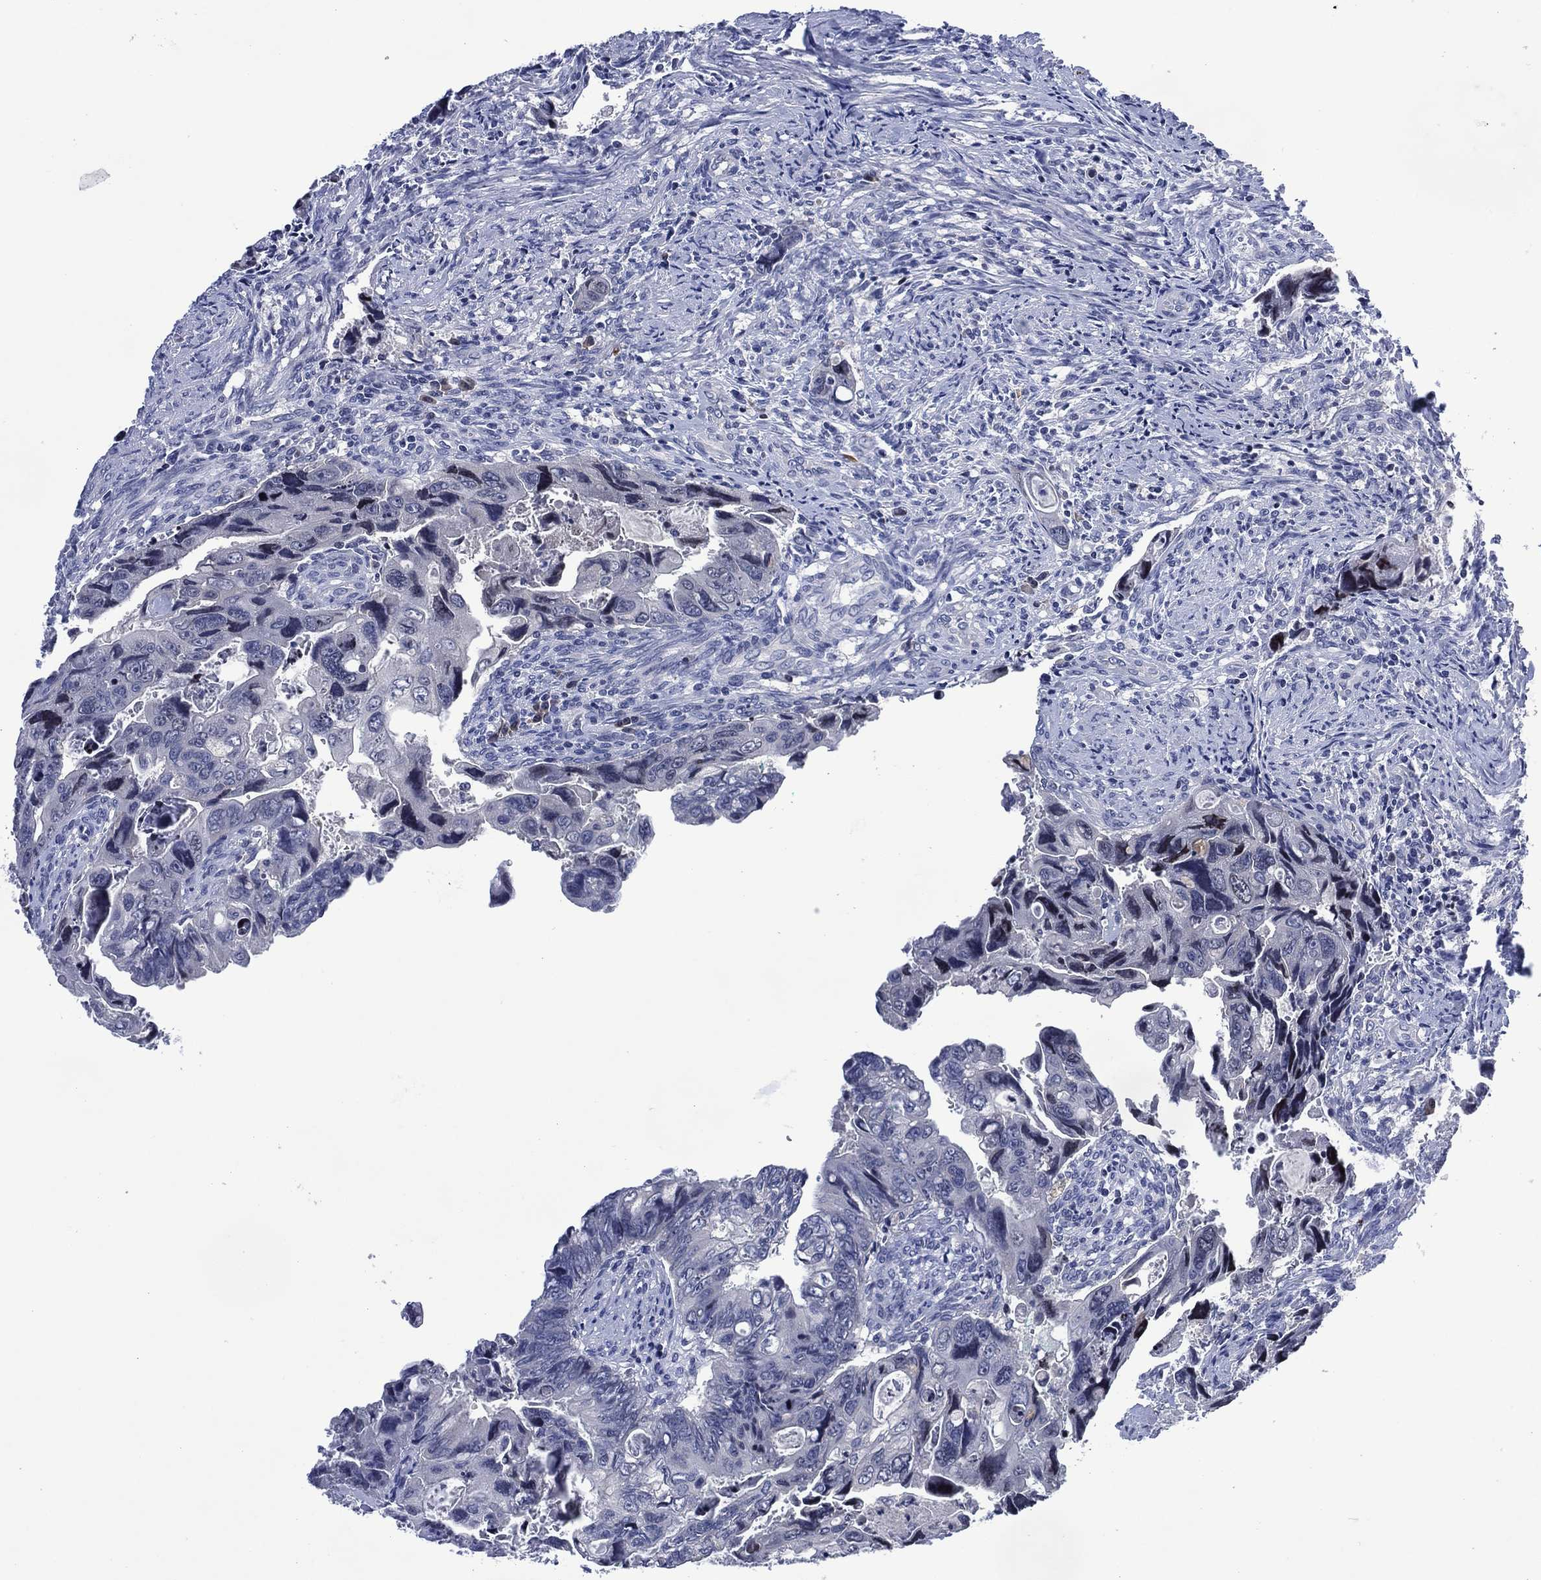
{"staining": {"intensity": "negative", "quantity": "none", "location": "none"}, "tissue": "colorectal cancer", "cell_type": "Tumor cells", "image_type": "cancer", "snomed": [{"axis": "morphology", "description": "Adenocarcinoma, NOS"}, {"axis": "topography", "description": "Rectum"}], "caption": "Tumor cells show no significant protein positivity in colorectal cancer.", "gene": "USP26", "patient": {"sex": "male", "age": 62}}